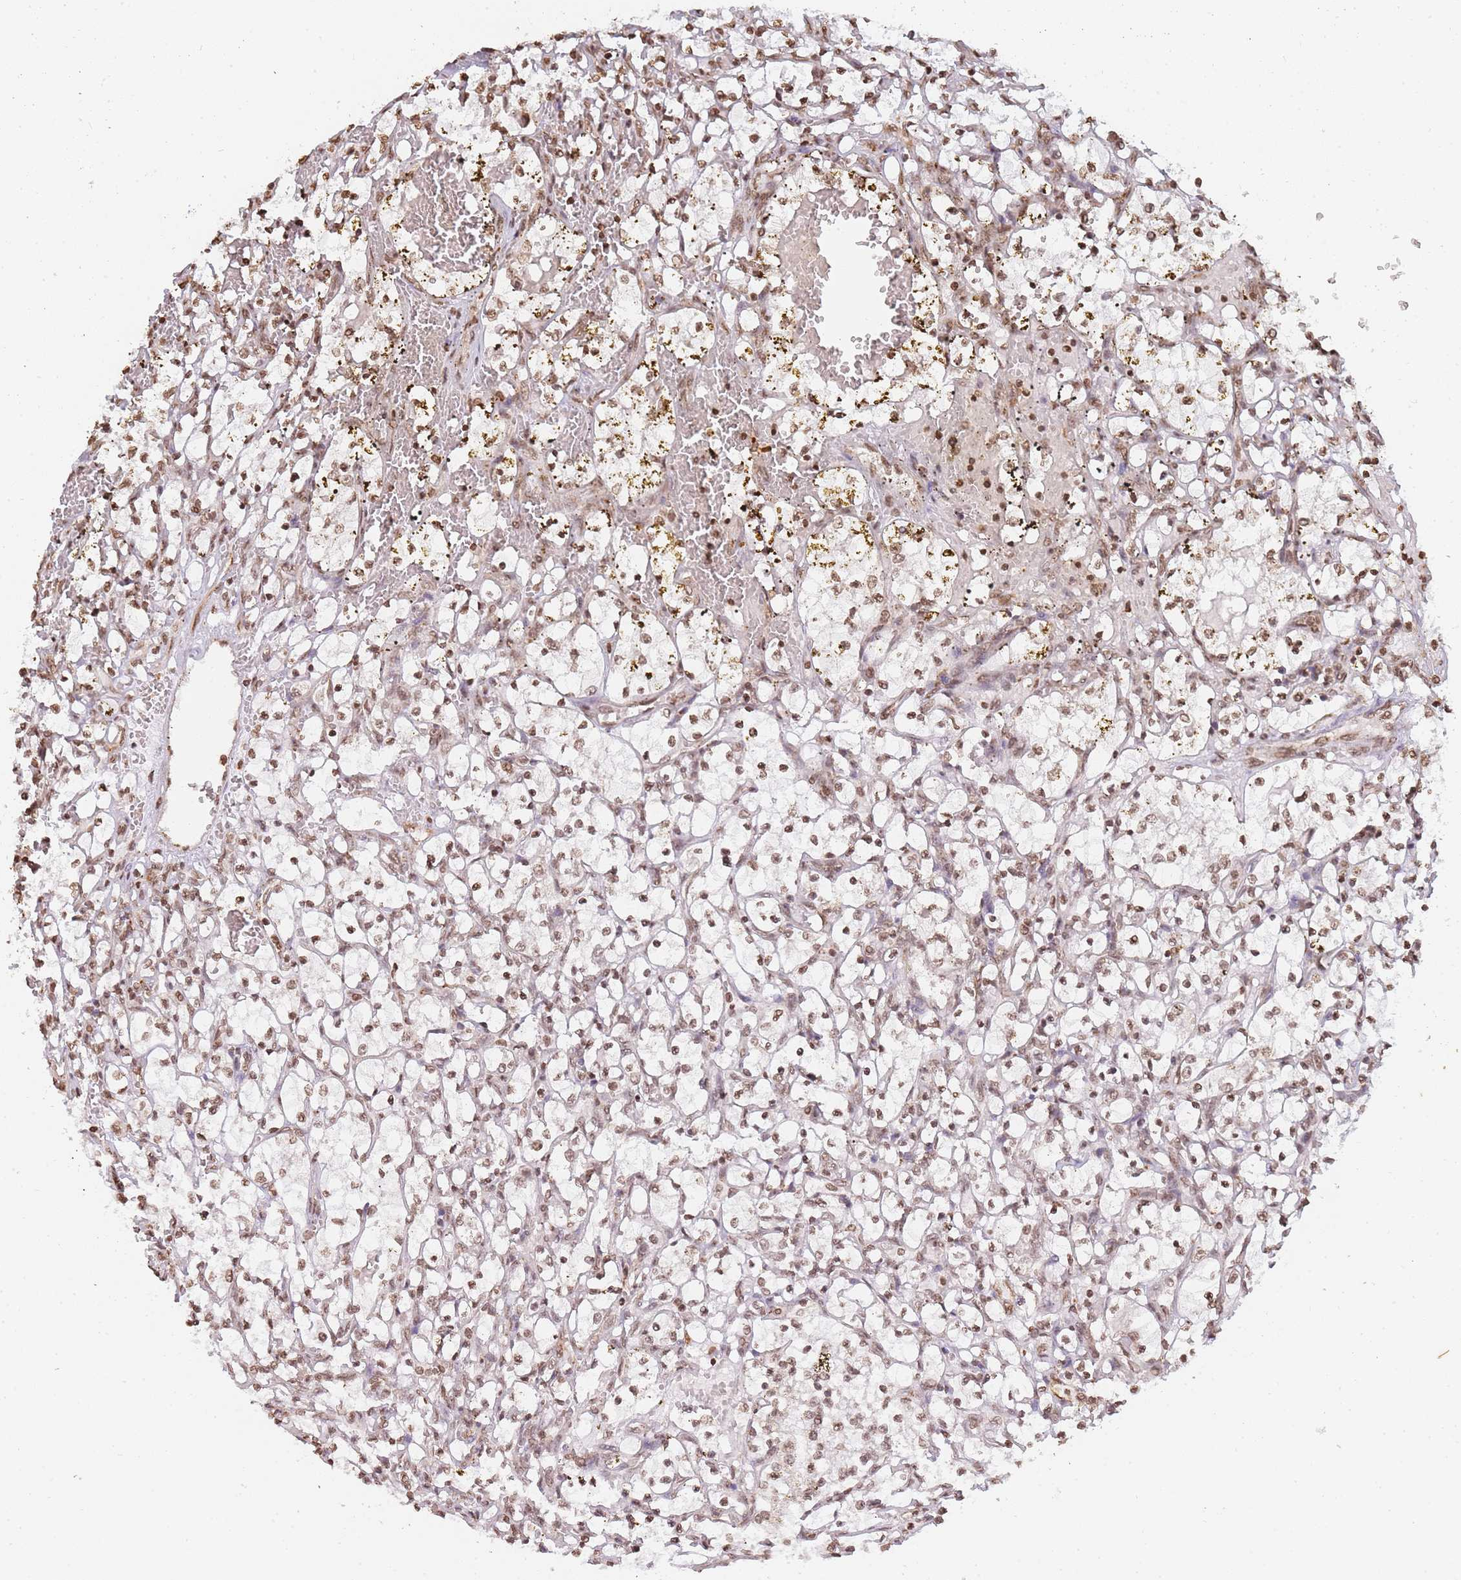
{"staining": {"intensity": "moderate", "quantity": ">75%", "location": "nuclear"}, "tissue": "renal cancer", "cell_type": "Tumor cells", "image_type": "cancer", "snomed": [{"axis": "morphology", "description": "Adenocarcinoma, NOS"}, {"axis": "topography", "description": "Kidney"}], "caption": "This is a photomicrograph of immunohistochemistry (IHC) staining of renal cancer (adenocarcinoma), which shows moderate expression in the nuclear of tumor cells.", "gene": "WWTR1", "patient": {"sex": "female", "age": 69}}